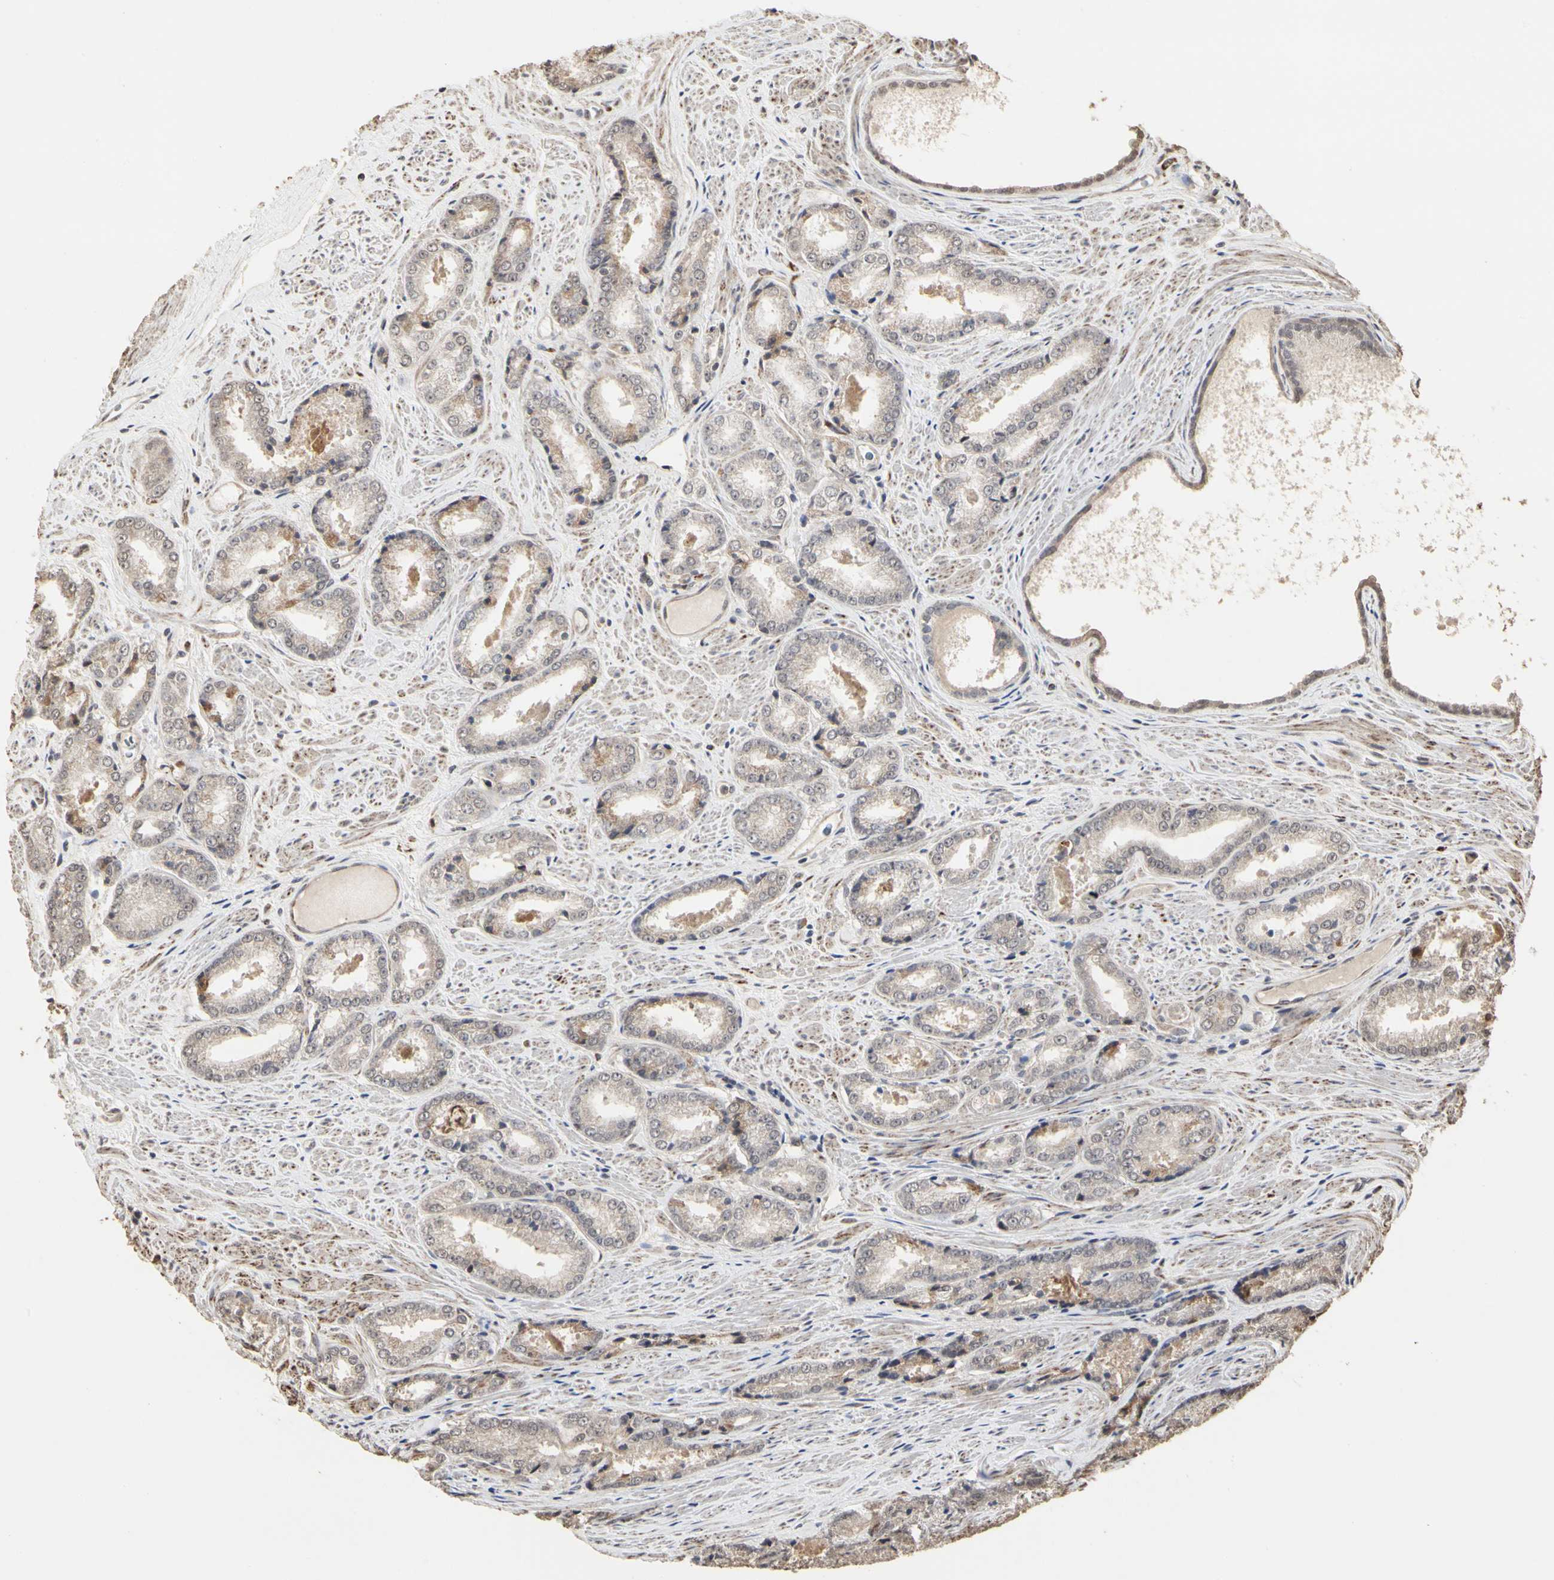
{"staining": {"intensity": "weak", "quantity": ">75%", "location": "cytoplasmic/membranous"}, "tissue": "prostate cancer", "cell_type": "Tumor cells", "image_type": "cancer", "snomed": [{"axis": "morphology", "description": "Adenocarcinoma, Low grade"}, {"axis": "topography", "description": "Prostate"}], "caption": "Immunohistochemical staining of adenocarcinoma (low-grade) (prostate) displays weak cytoplasmic/membranous protein expression in about >75% of tumor cells.", "gene": "TAOK1", "patient": {"sex": "male", "age": 64}}